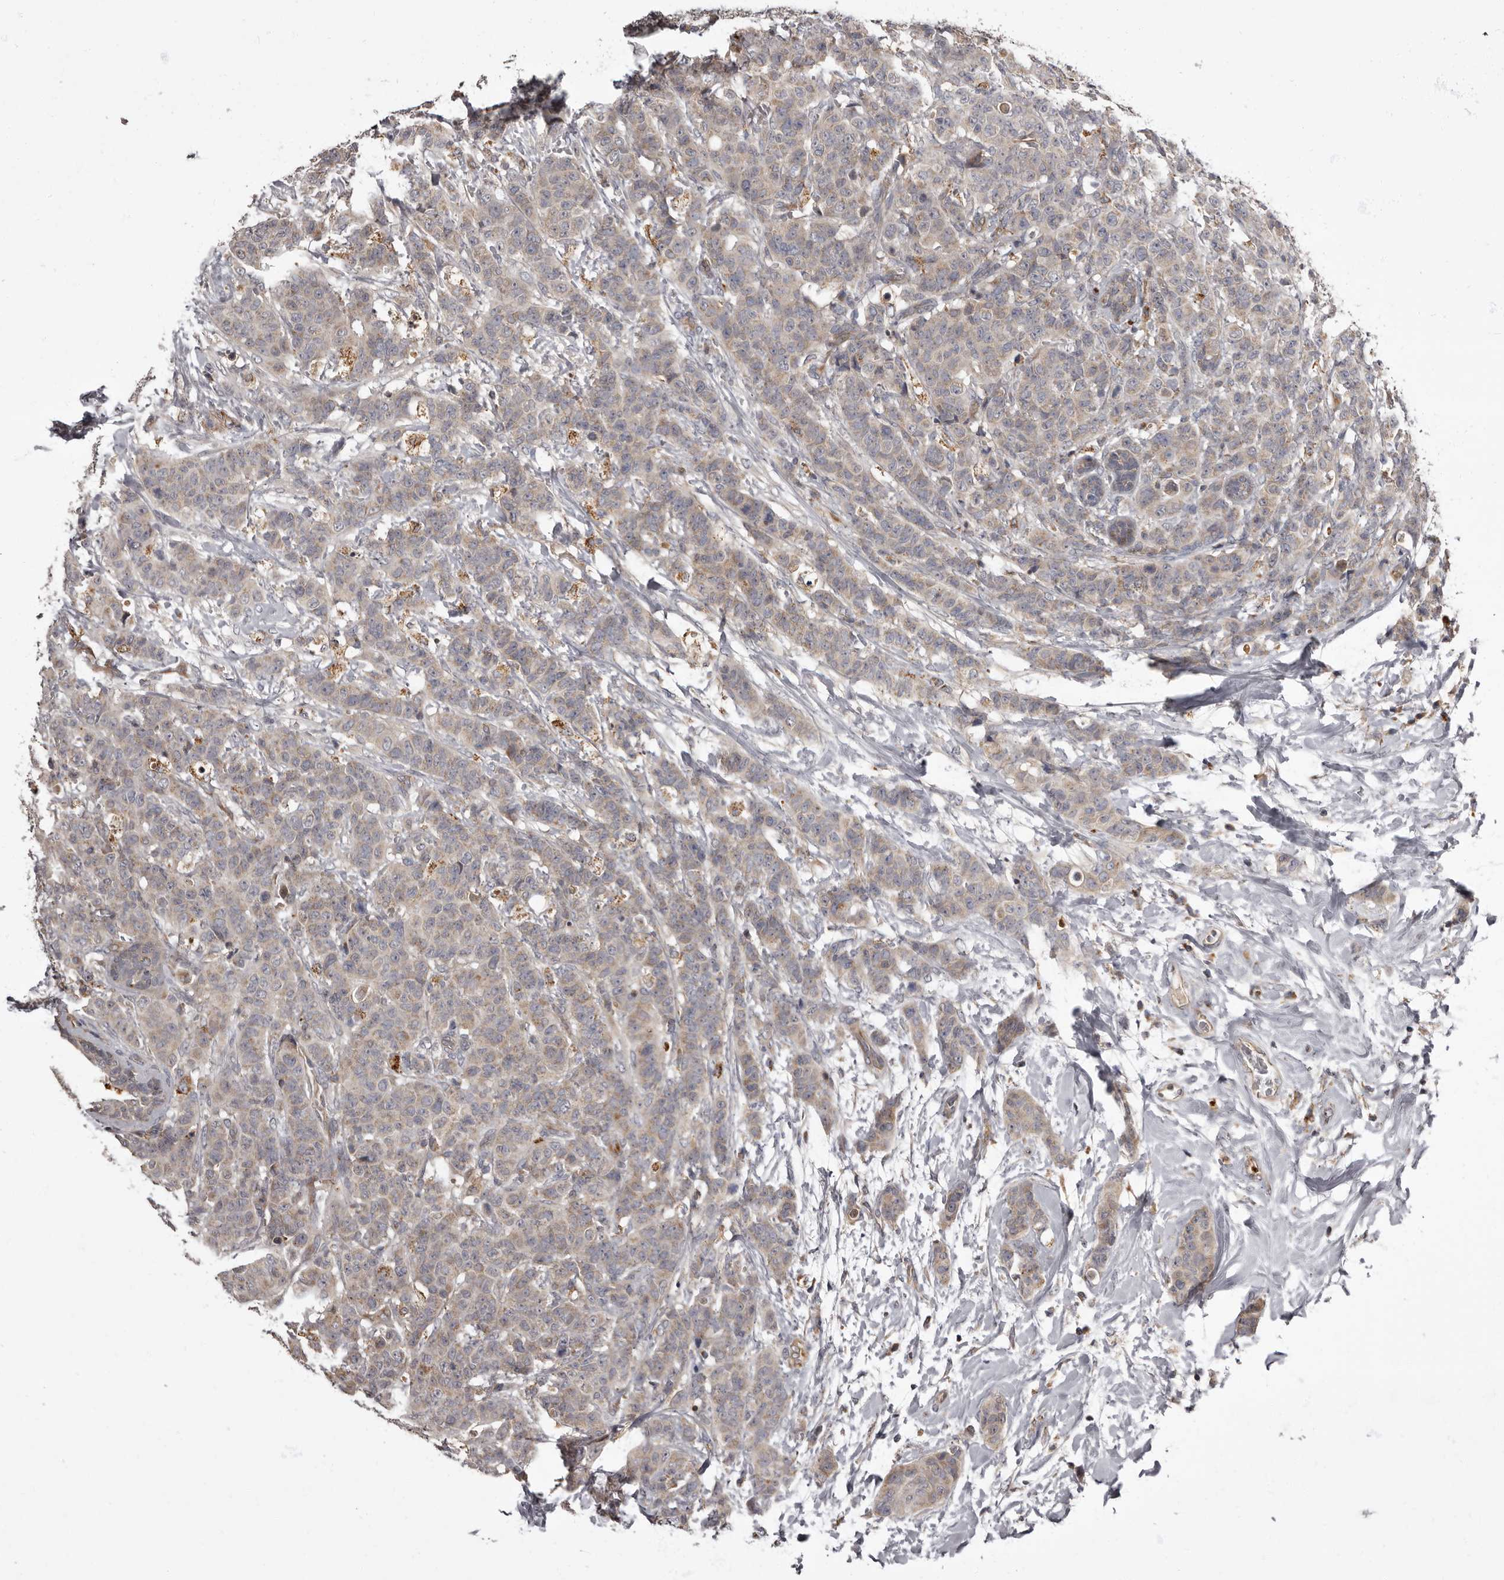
{"staining": {"intensity": "weak", "quantity": "25%-75%", "location": "cytoplasmic/membranous"}, "tissue": "breast cancer", "cell_type": "Tumor cells", "image_type": "cancer", "snomed": [{"axis": "morphology", "description": "Normal tissue, NOS"}, {"axis": "morphology", "description": "Duct carcinoma"}, {"axis": "topography", "description": "Breast"}], "caption": "The histopathology image displays staining of breast cancer, revealing weak cytoplasmic/membranous protein positivity (brown color) within tumor cells.", "gene": "ADCY2", "patient": {"sex": "female", "age": 40}}